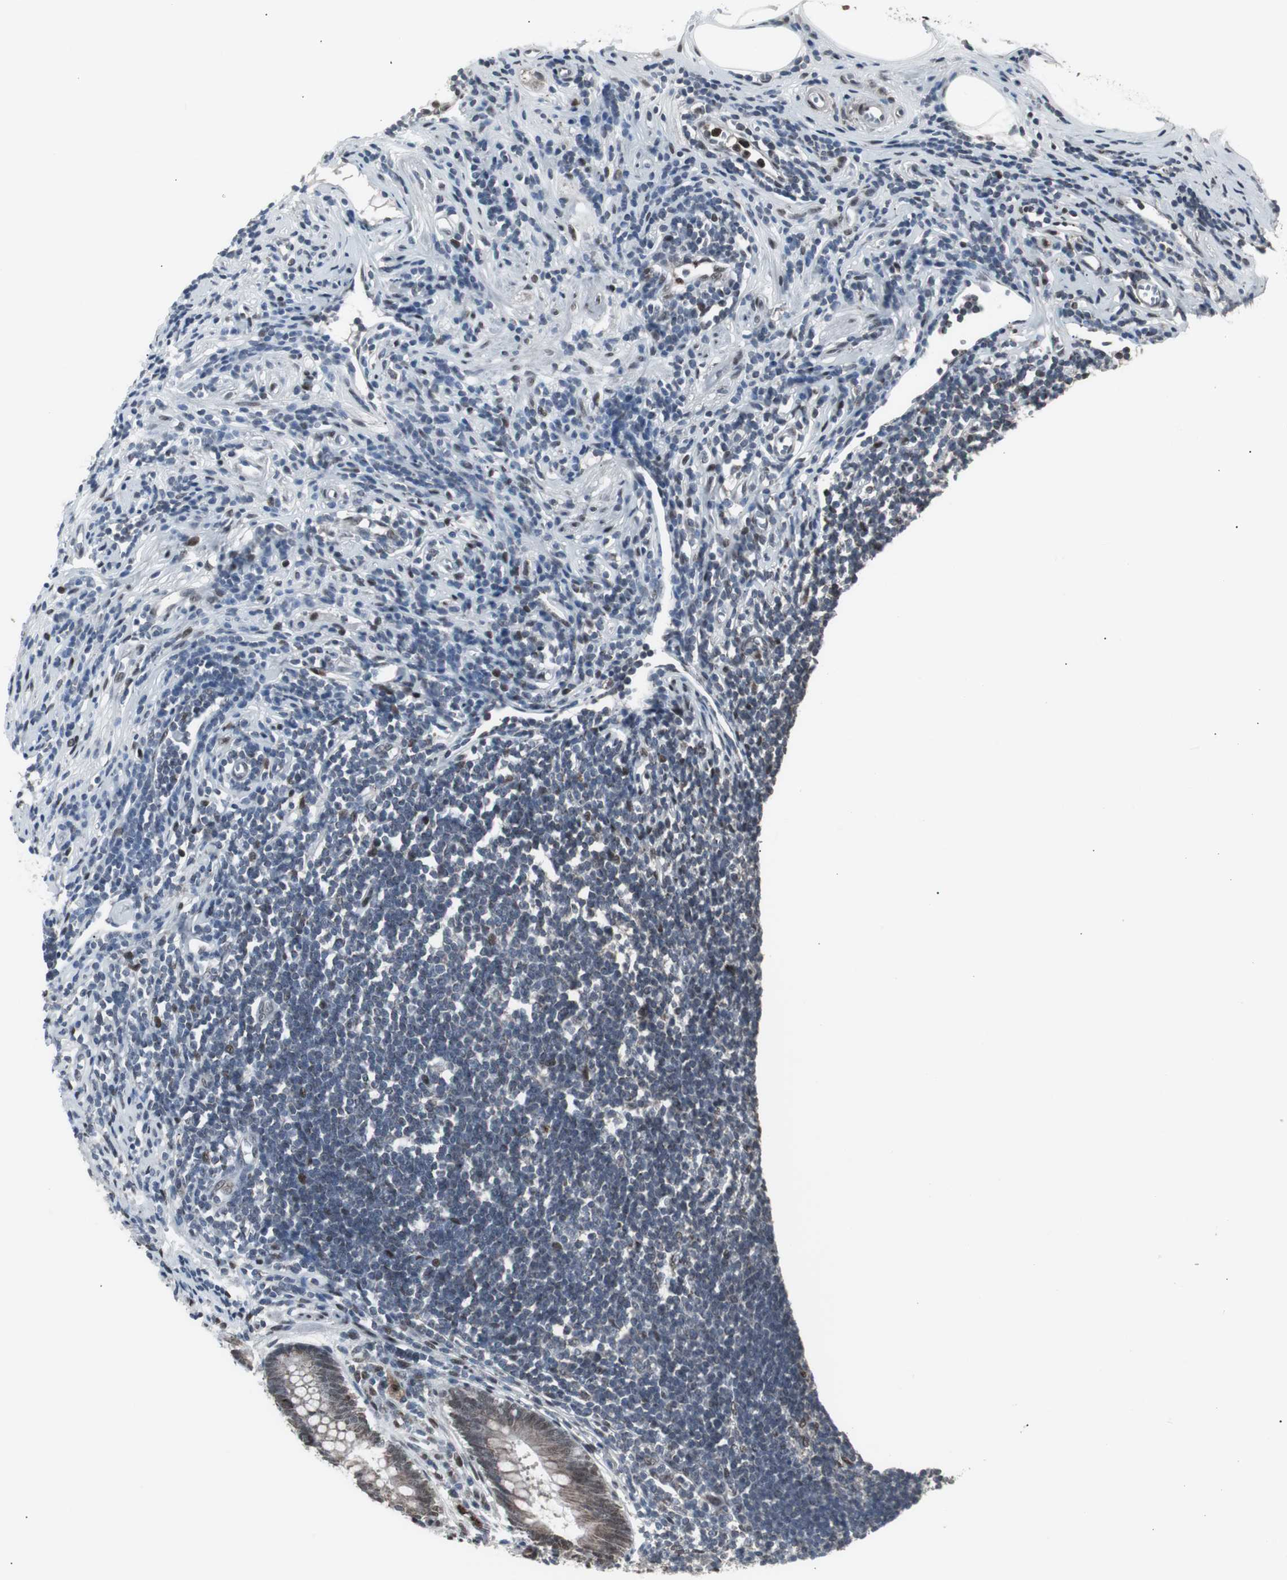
{"staining": {"intensity": "moderate", "quantity": ">75%", "location": "nuclear"}, "tissue": "appendix", "cell_type": "Glandular cells", "image_type": "normal", "snomed": [{"axis": "morphology", "description": "Normal tissue, NOS"}, {"axis": "topography", "description": "Appendix"}], "caption": "IHC of benign human appendix displays medium levels of moderate nuclear expression in about >75% of glandular cells. The staining was performed using DAB to visualize the protein expression in brown, while the nuclei were stained in blue with hematoxylin (Magnification: 20x).", "gene": "RXRA", "patient": {"sex": "female", "age": 50}}